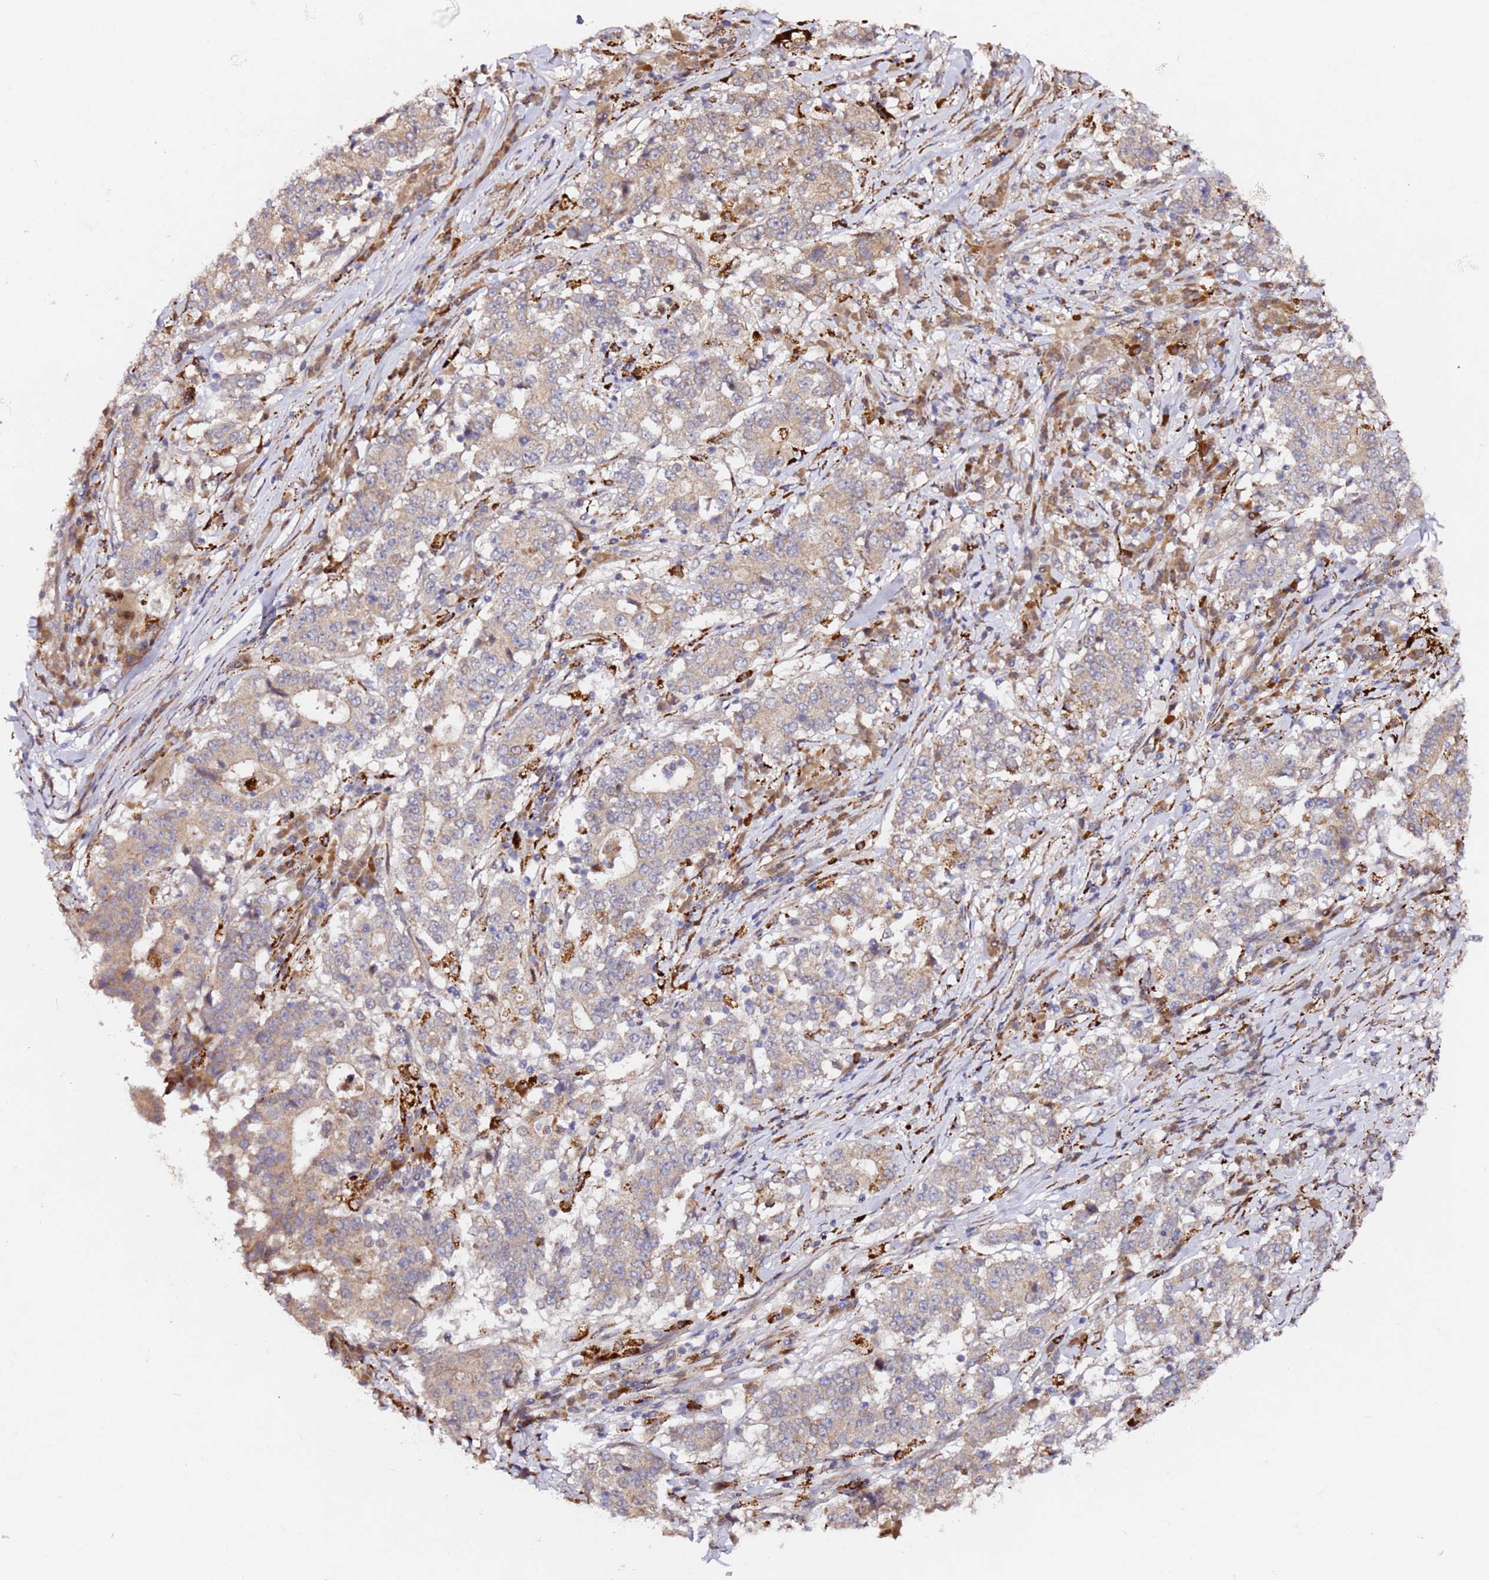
{"staining": {"intensity": "weak", "quantity": ">75%", "location": "cytoplasmic/membranous"}, "tissue": "stomach cancer", "cell_type": "Tumor cells", "image_type": "cancer", "snomed": [{"axis": "morphology", "description": "Adenocarcinoma, NOS"}, {"axis": "topography", "description": "Stomach"}], "caption": "Brown immunohistochemical staining in human adenocarcinoma (stomach) shows weak cytoplasmic/membranous positivity in approximately >75% of tumor cells.", "gene": "ALG11", "patient": {"sex": "male", "age": 59}}